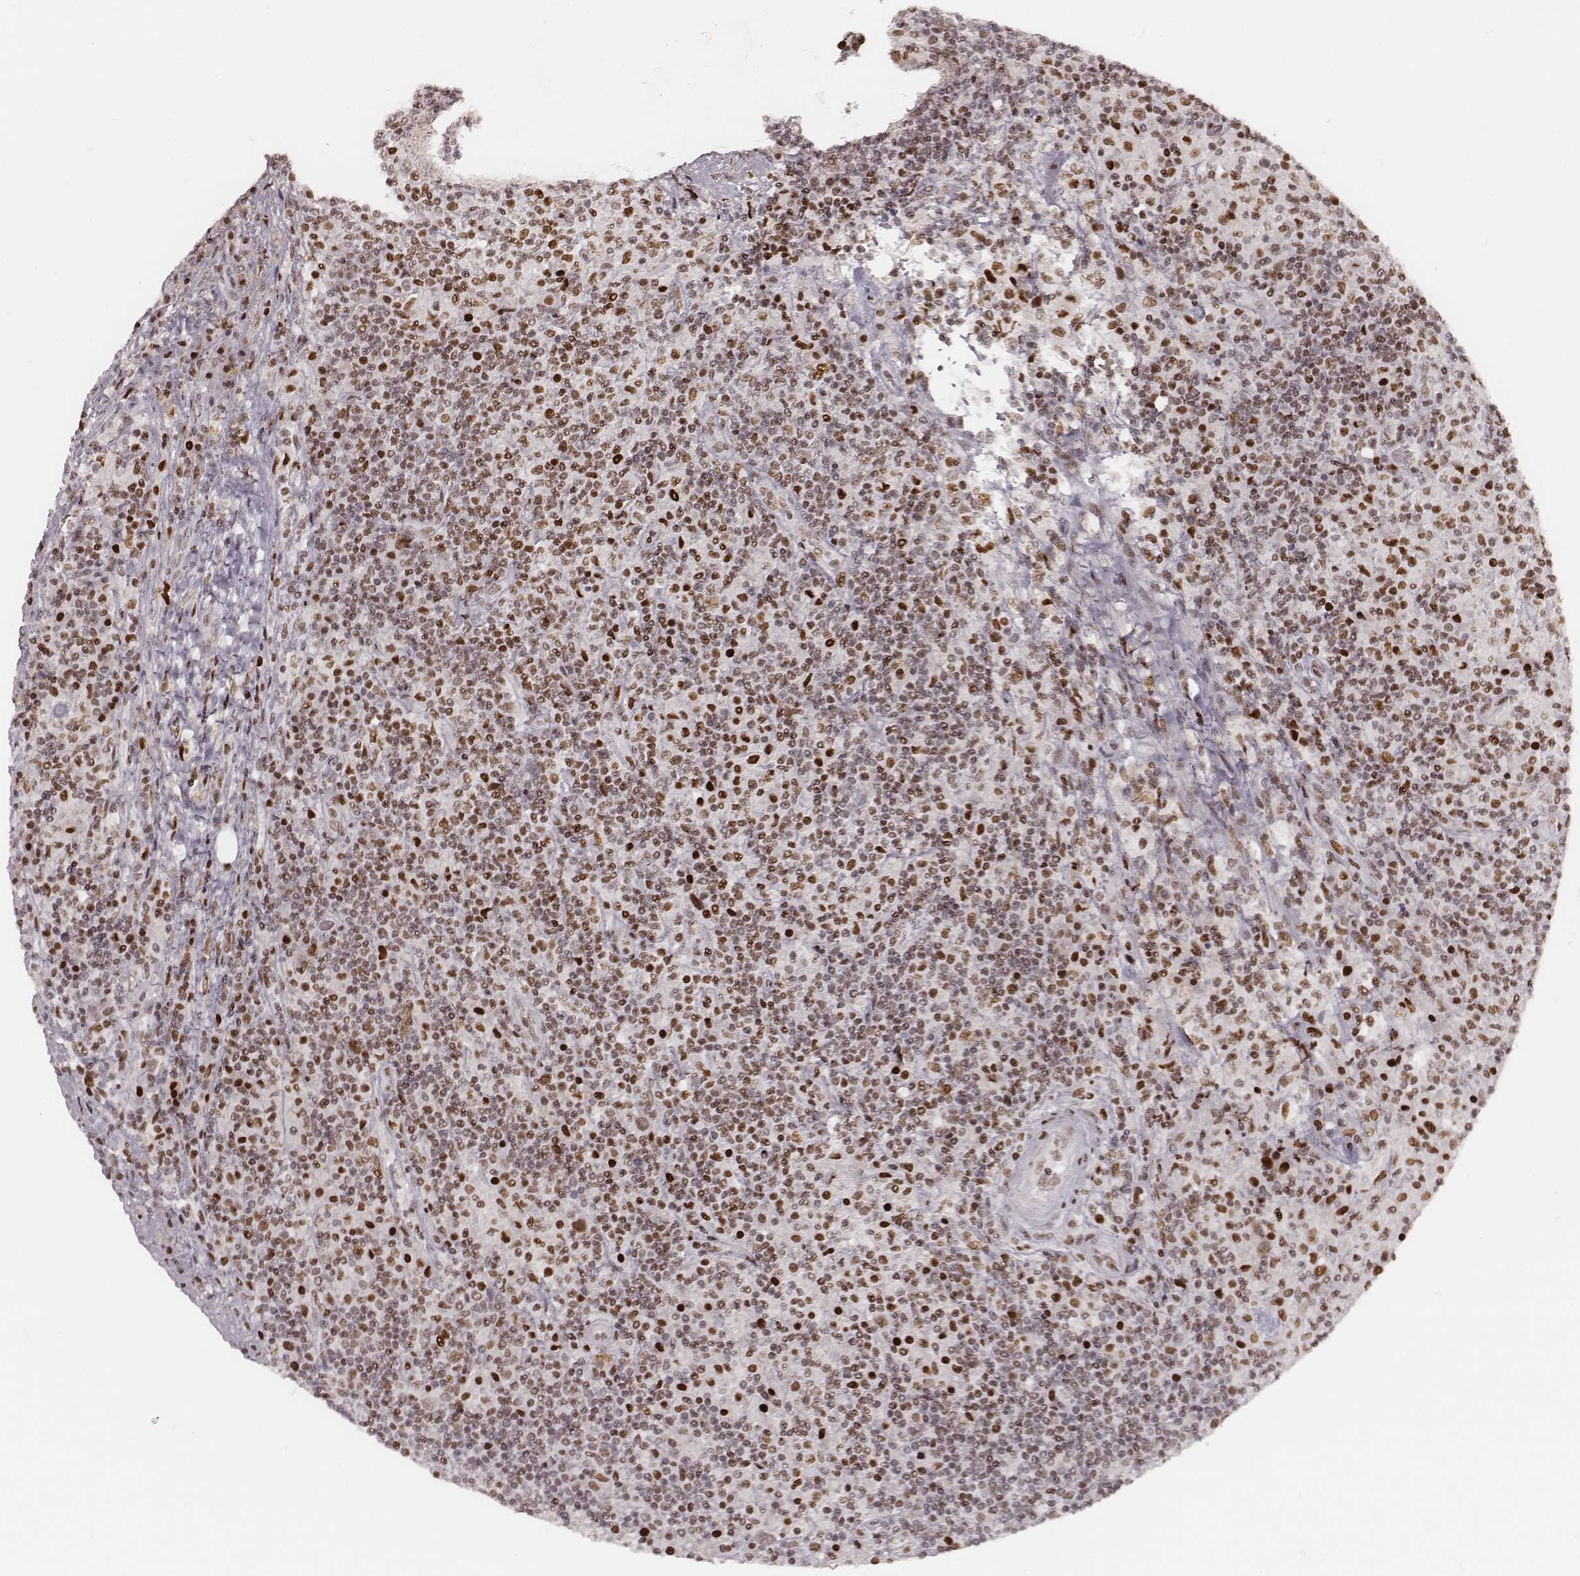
{"staining": {"intensity": "moderate", "quantity": ">75%", "location": "nuclear"}, "tissue": "lymphoma", "cell_type": "Tumor cells", "image_type": "cancer", "snomed": [{"axis": "morphology", "description": "Hodgkin's disease, NOS"}, {"axis": "topography", "description": "Lymph node"}], "caption": "Brown immunohistochemical staining in human Hodgkin's disease exhibits moderate nuclear positivity in about >75% of tumor cells.", "gene": "HNRNPC", "patient": {"sex": "male", "age": 70}}